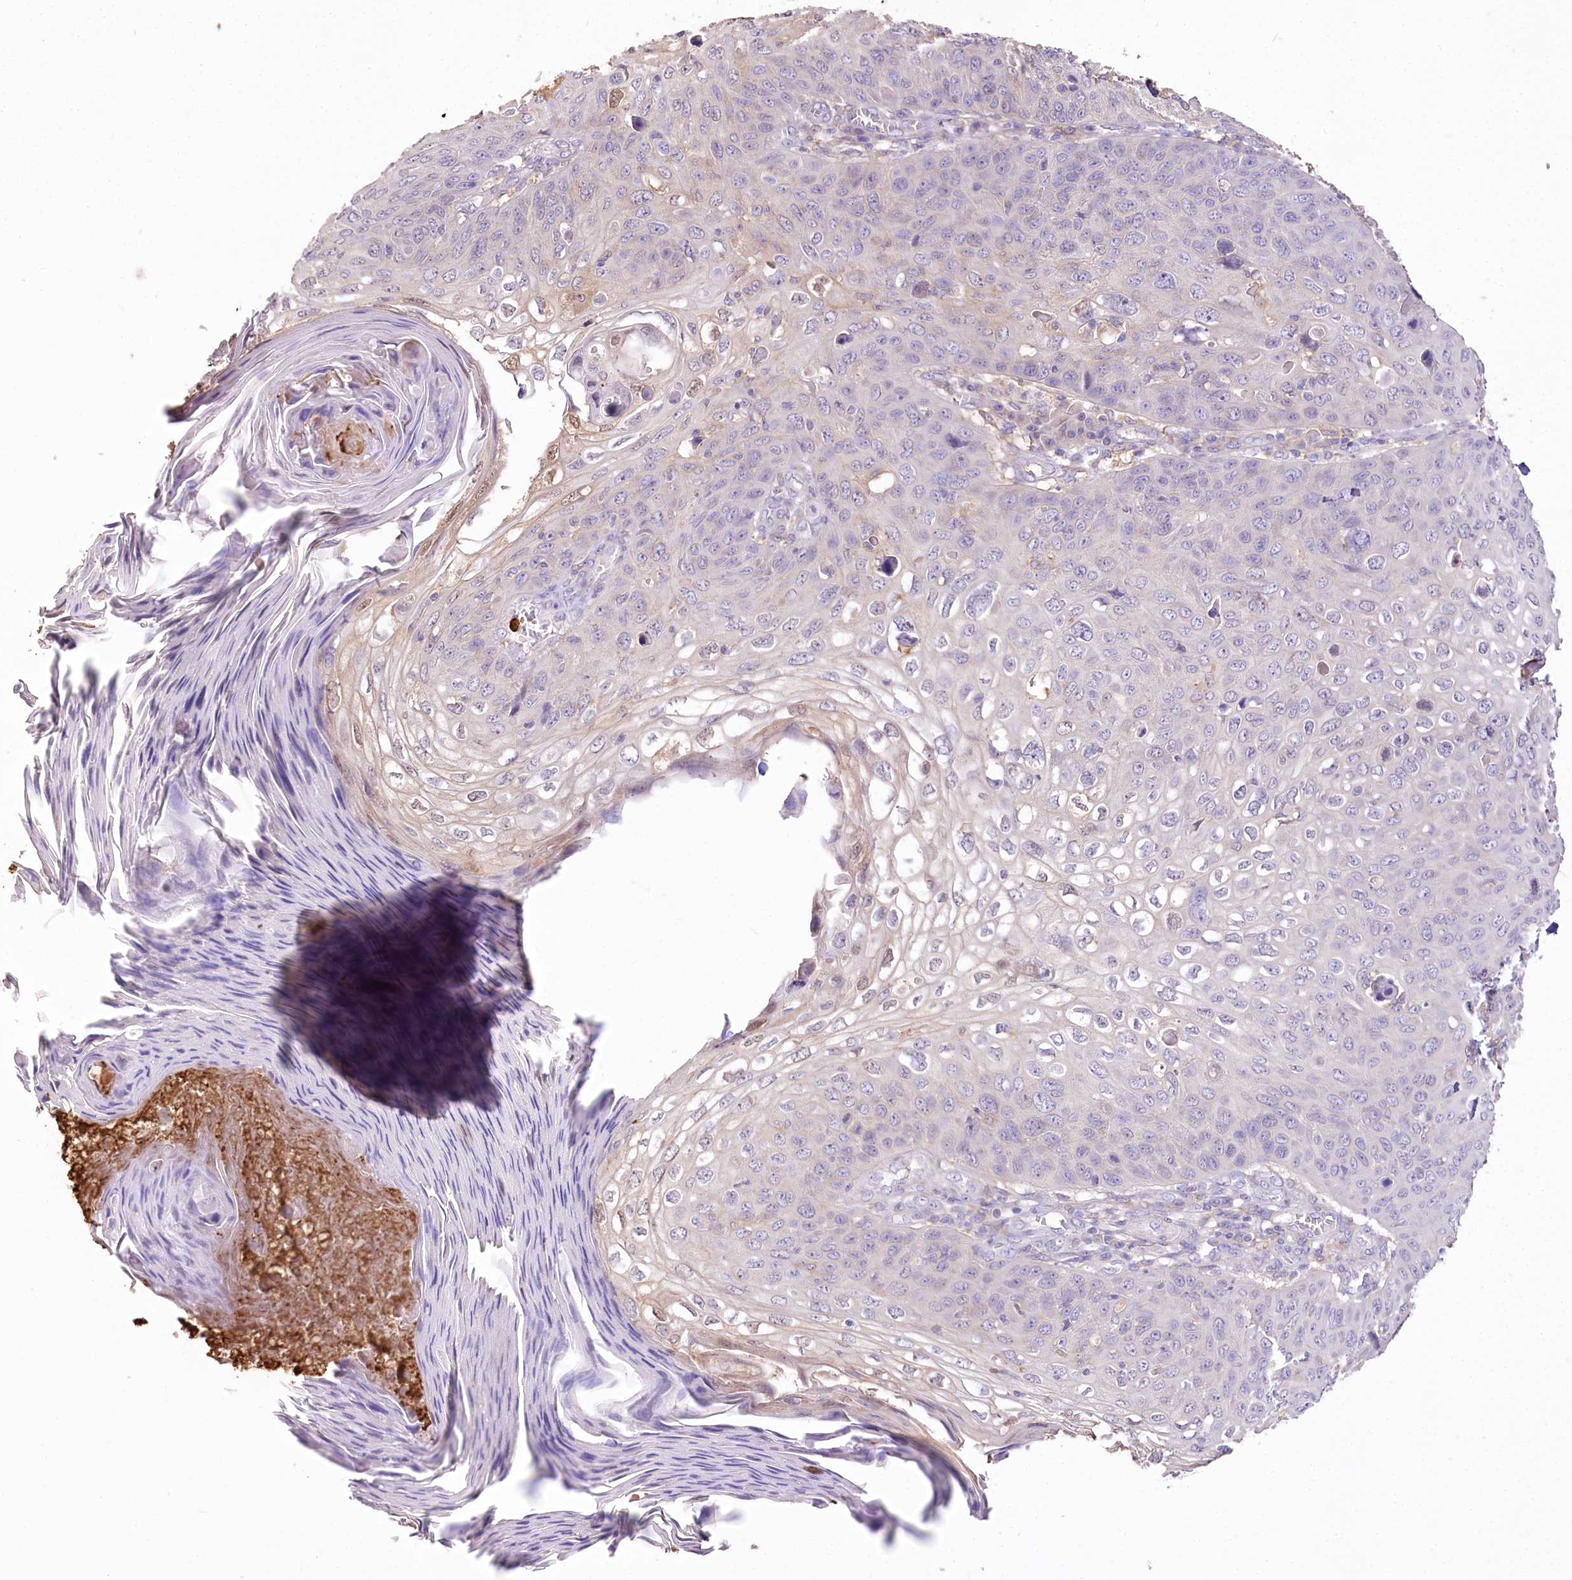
{"staining": {"intensity": "negative", "quantity": "none", "location": "none"}, "tissue": "skin cancer", "cell_type": "Tumor cells", "image_type": "cancer", "snomed": [{"axis": "morphology", "description": "Squamous cell carcinoma, NOS"}, {"axis": "topography", "description": "Skin"}], "caption": "IHC photomicrograph of neoplastic tissue: squamous cell carcinoma (skin) stained with DAB reveals no significant protein staining in tumor cells.", "gene": "DPYD", "patient": {"sex": "female", "age": 90}}